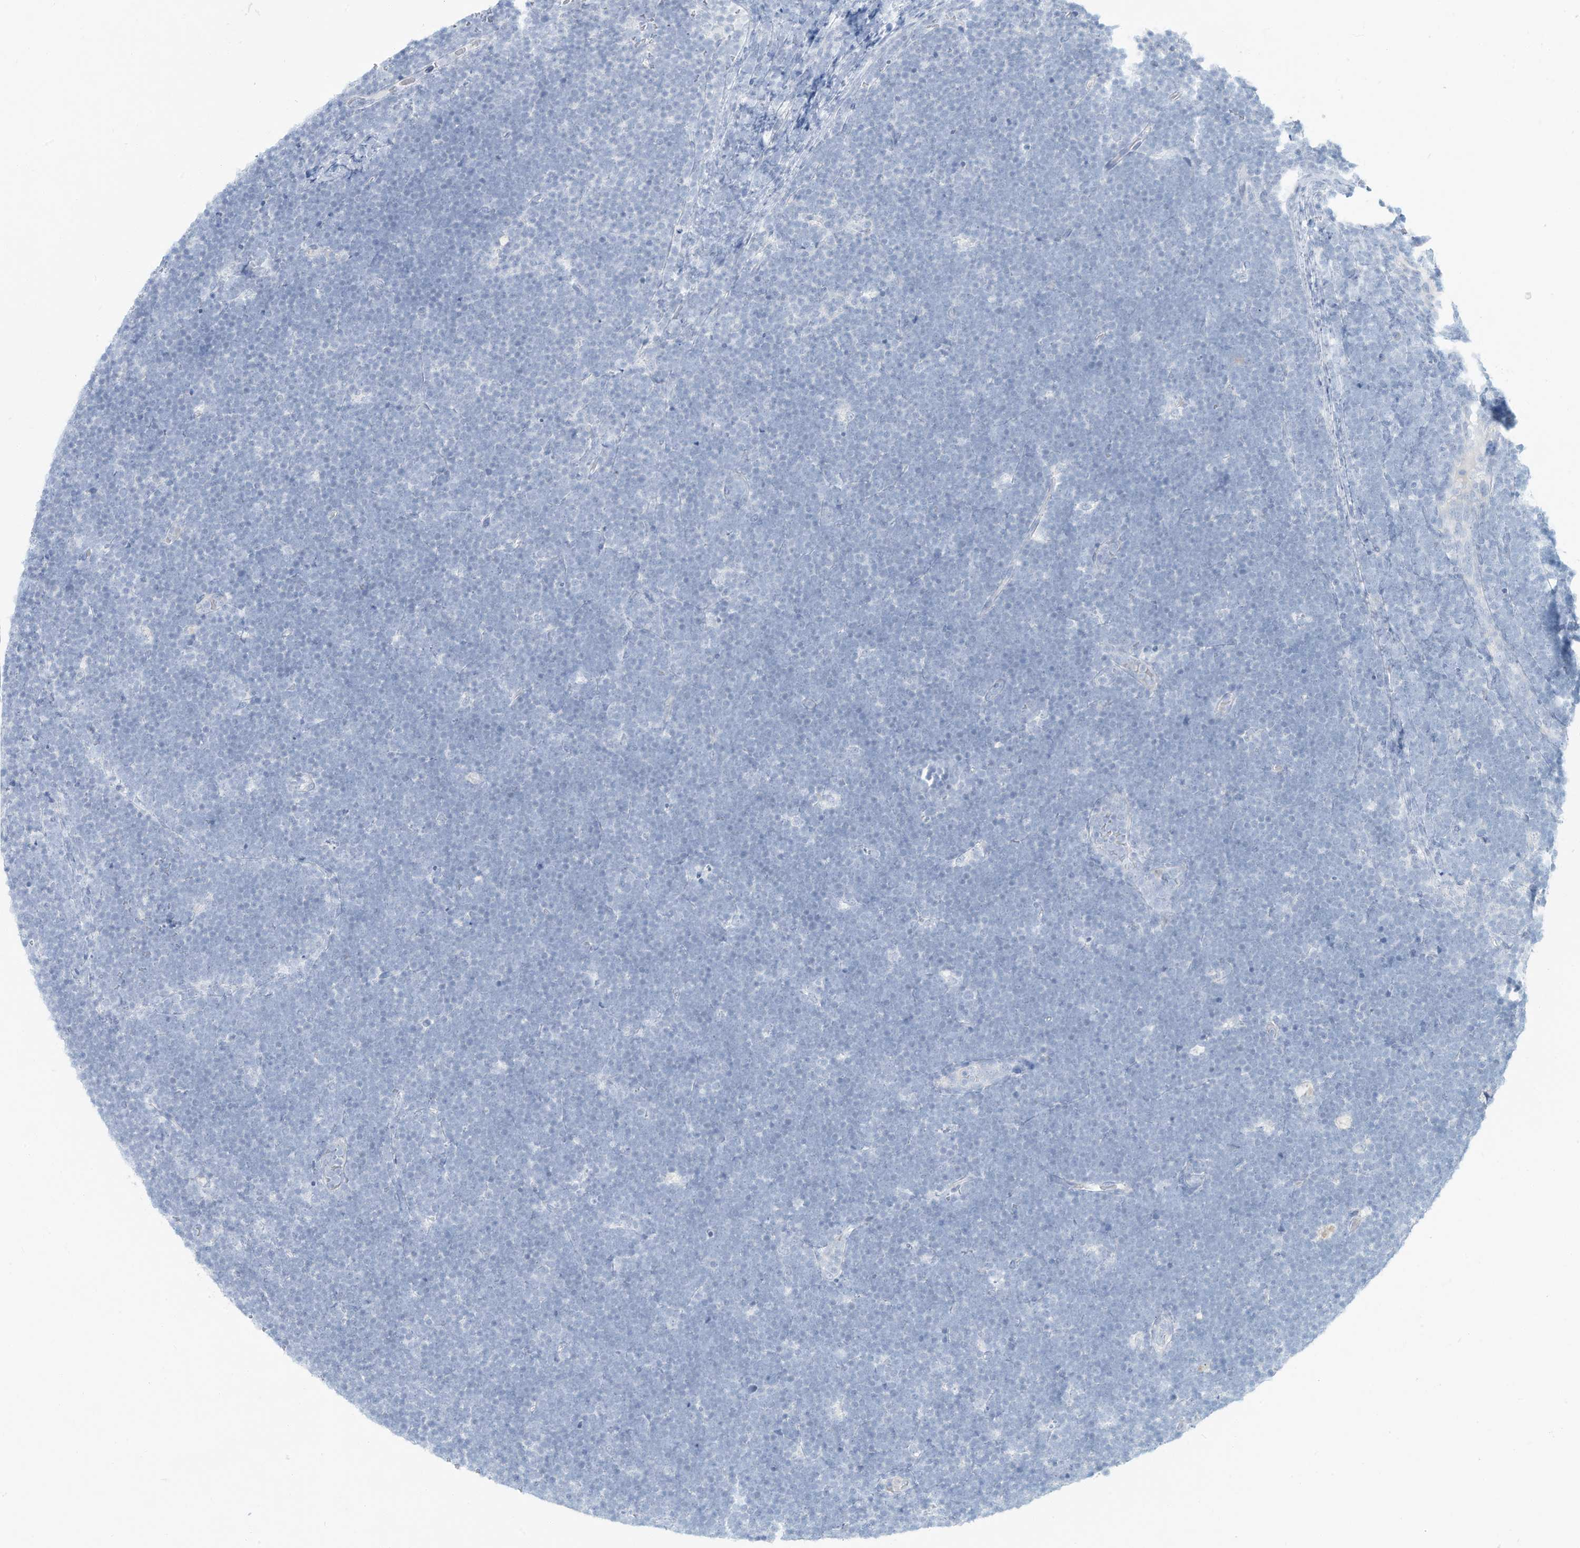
{"staining": {"intensity": "negative", "quantity": "none", "location": "none"}, "tissue": "lymphoma", "cell_type": "Tumor cells", "image_type": "cancer", "snomed": [{"axis": "morphology", "description": "Malignant lymphoma, non-Hodgkin's type, High grade"}, {"axis": "topography", "description": "Lymph node"}], "caption": "The image reveals no staining of tumor cells in malignant lymphoma, non-Hodgkin's type (high-grade).", "gene": "ERI2", "patient": {"sex": "male", "age": 13}}